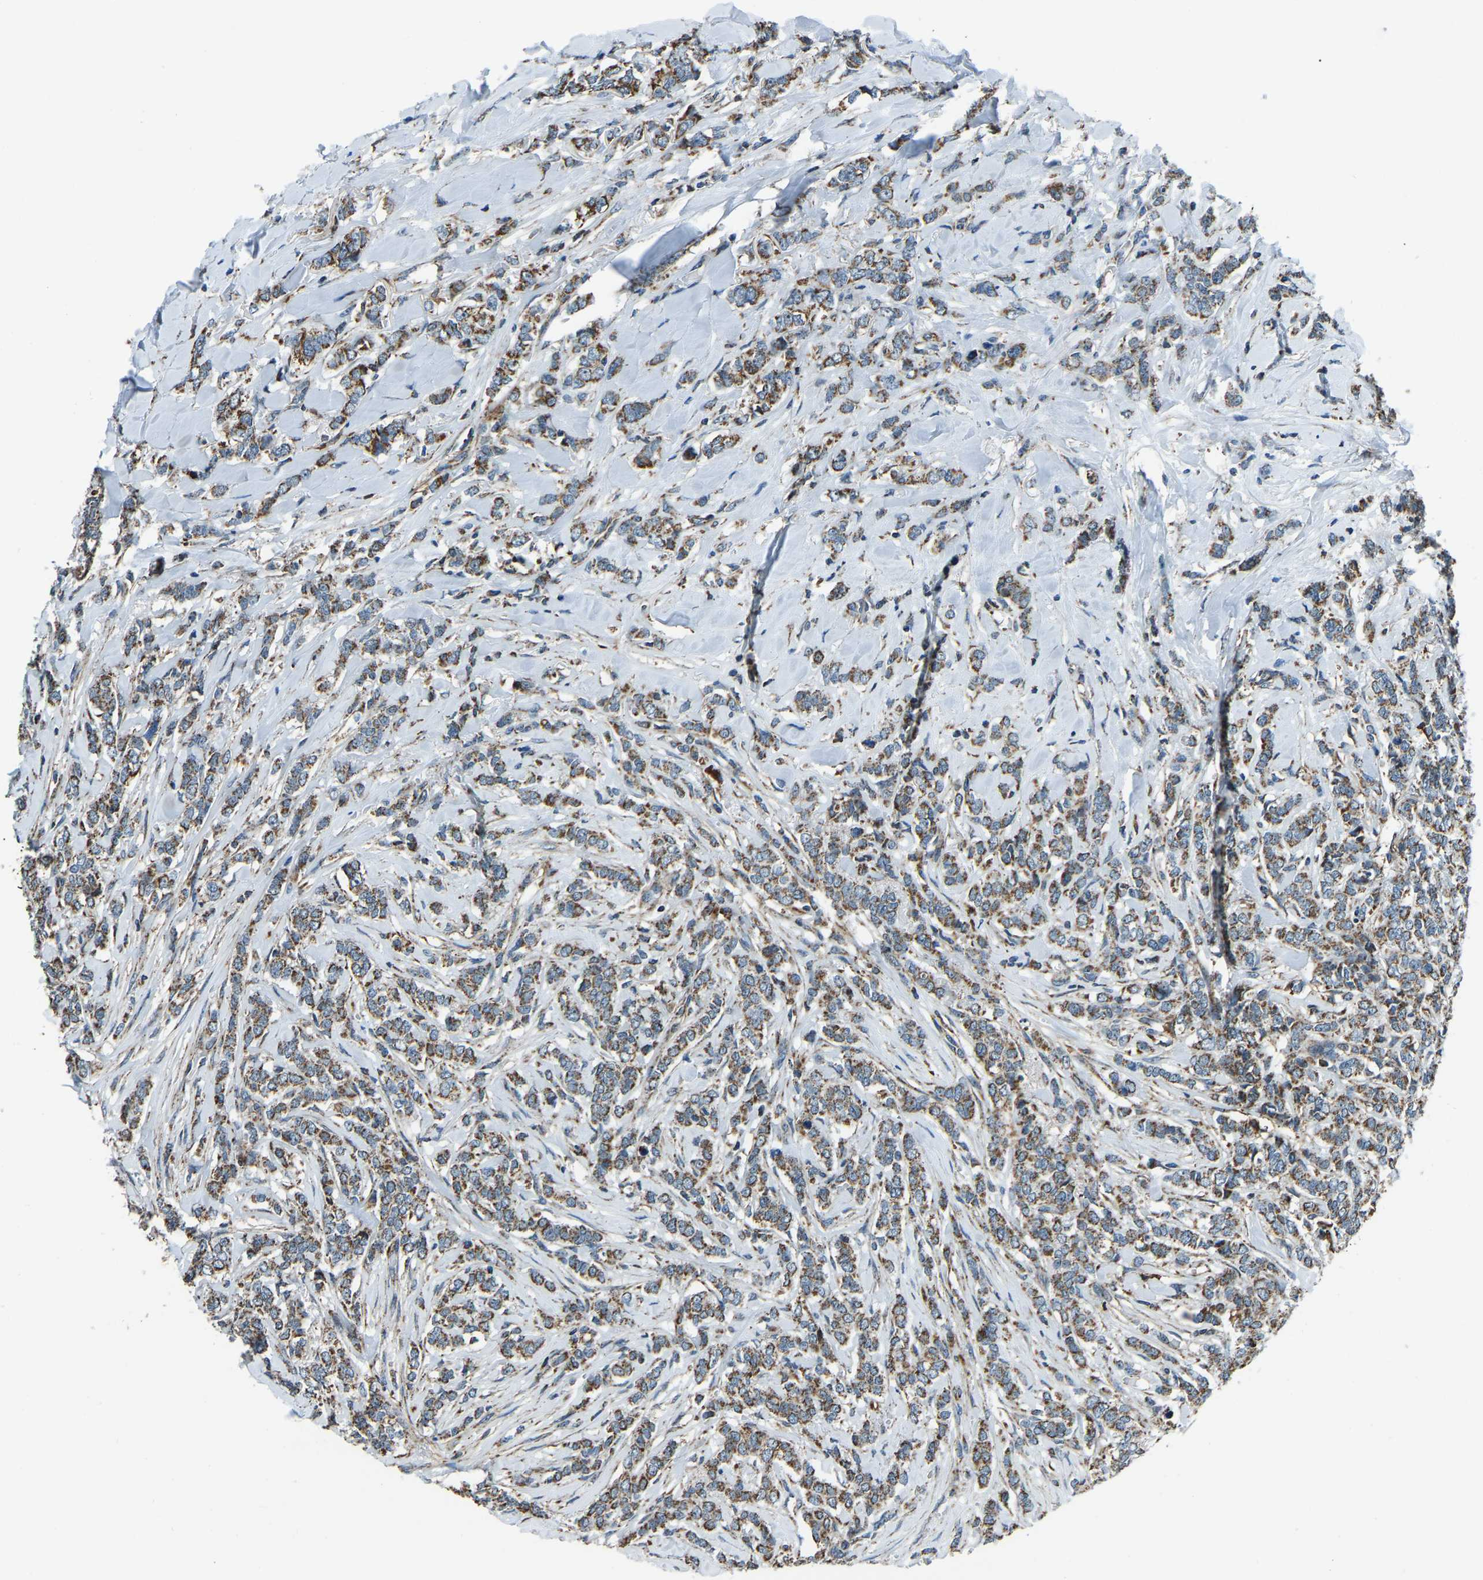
{"staining": {"intensity": "moderate", "quantity": ">75%", "location": "cytoplasmic/membranous"}, "tissue": "breast cancer", "cell_type": "Tumor cells", "image_type": "cancer", "snomed": [{"axis": "morphology", "description": "Lobular carcinoma"}, {"axis": "topography", "description": "Skin"}, {"axis": "topography", "description": "Breast"}], "caption": "About >75% of tumor cells in breast cancer (lobular carcinoma) reveal moderate cytoplasmic/membranous protein positivity as visualized by brown immunohistochemical staining.", "gene": "RBM33", "patient": {"sex": "female", "age": 46}}